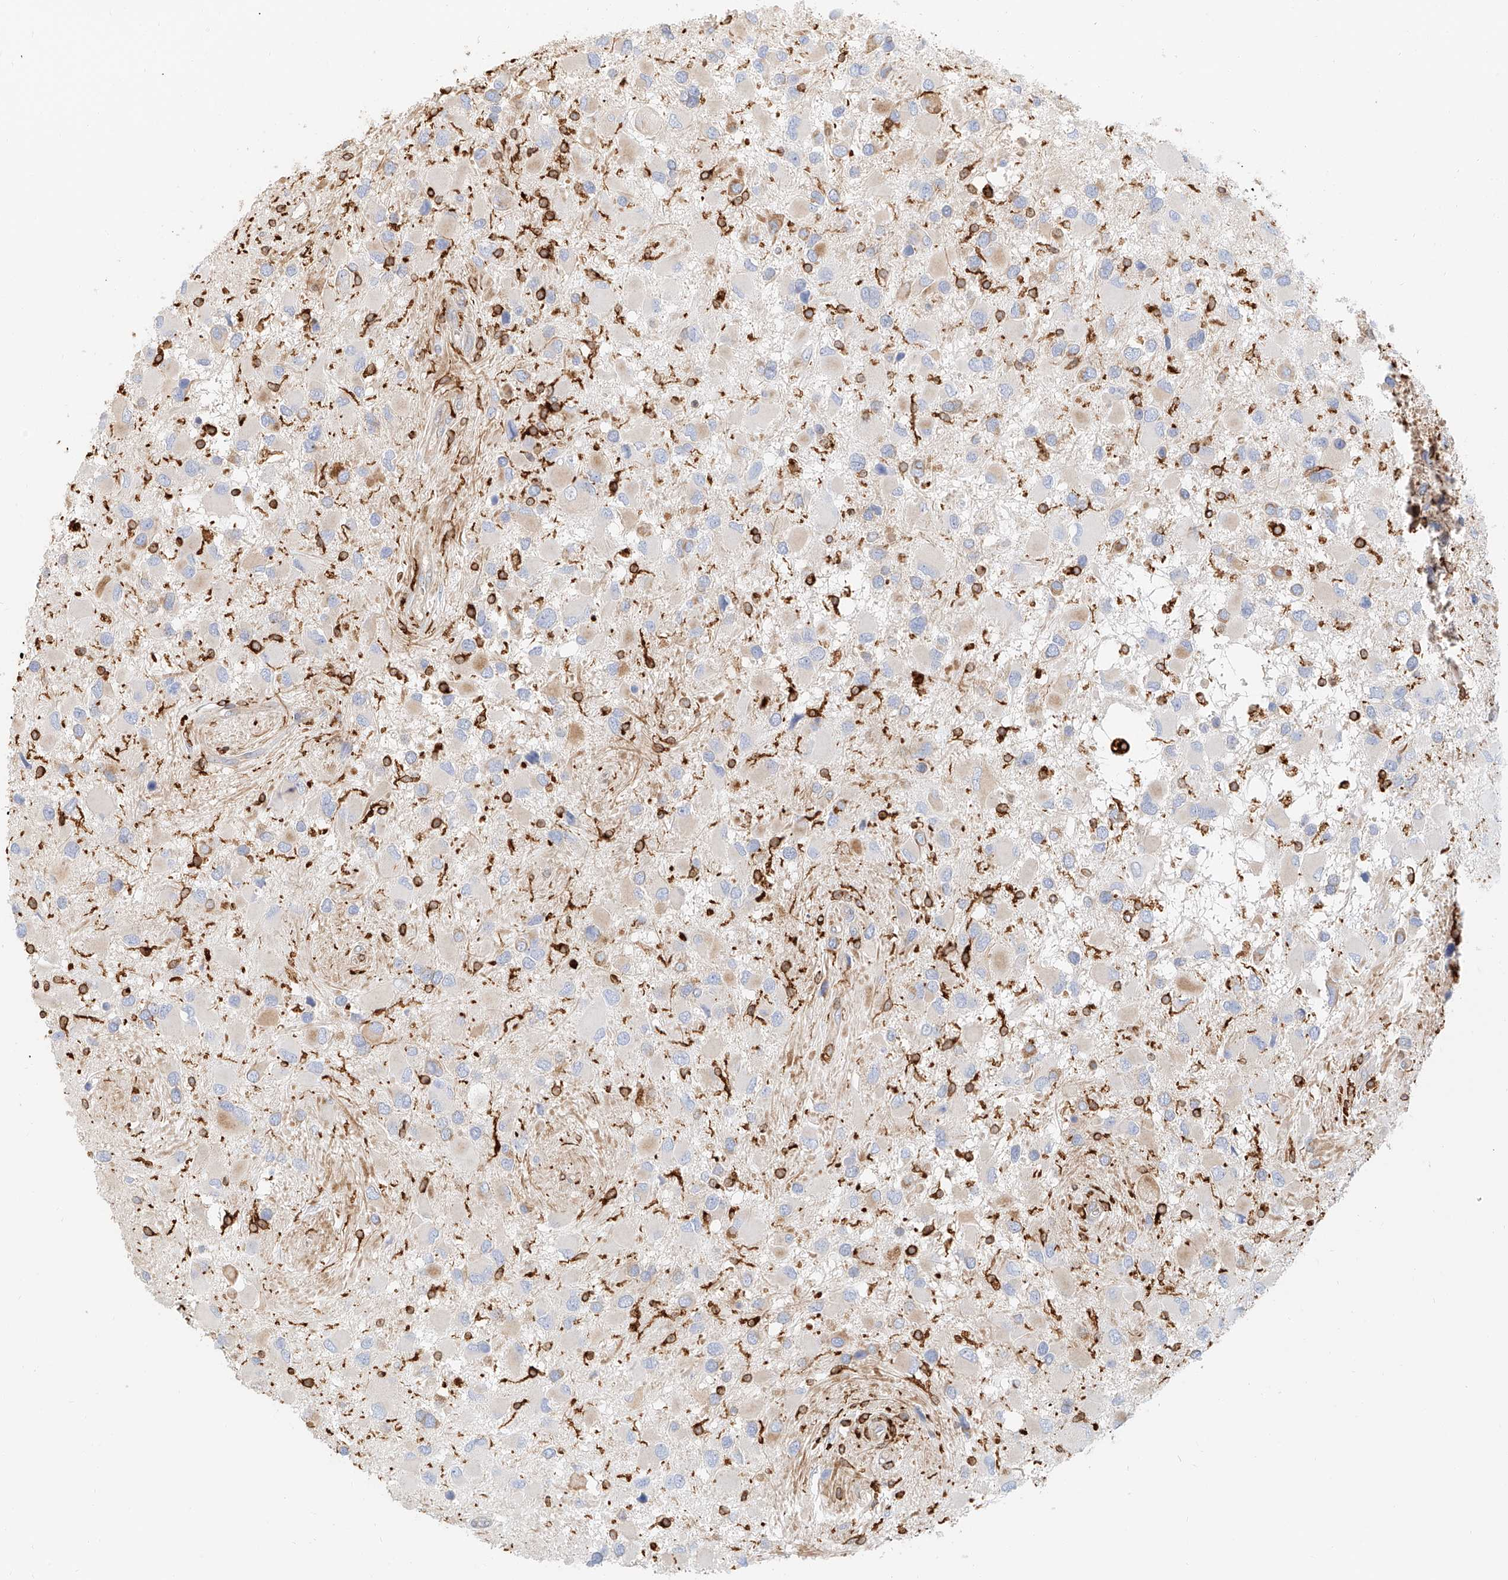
{"staining": {"intensity": "negative", "quantity": "none", "location": "none"}, "tissue": "glioma", "cell_type": "Tumor cells", "image_type": "cancer", "snomed": [{"axis": "morphology", "description": "Glioma, malignant, High grade"}, {"axis": "topography", "description": "Brain"}], "caption": "Tumor cells show no significant protein expression in malignant glioma (high-grade). Brightfield microscopy of IHC stained with DAB (brown) and hematoxylin (blue), captured at high magnification.", "gene": "DHRS7", "patient": {"sex": "male", "age": 53}}